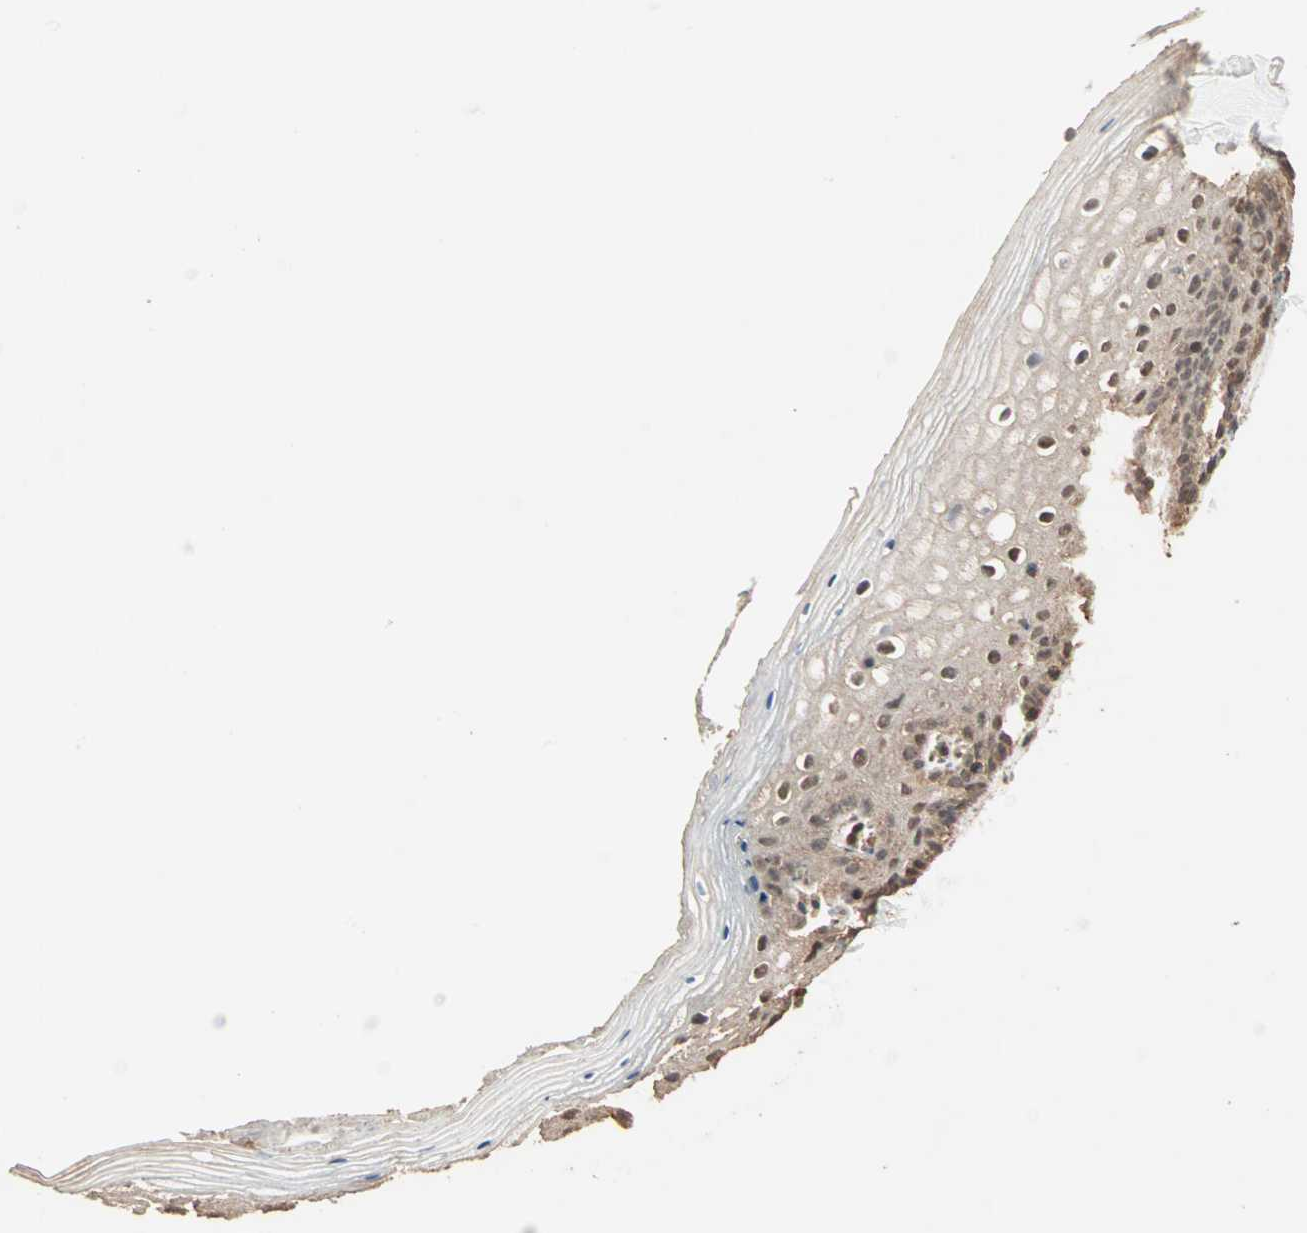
{"staining": {"intensity": "moderate", "quantity": "25%-75%", "location": "cytoplasmic/membranous,nuclear"}, "tissue": "vagina", "cell_type": "Squamous epithelial cells", "image_type": "normal", "snomed": [{"axis": "morphology", "description": "Normal tissue, NOS"}, {"axis": "topography", "description": "Vagina"}], "caption": "The photomicrograph shows a brown stain indicating the presence of a protein in the cytoplasmic/membranous,nuclear of squamous epithelial cells in vagina.", "gene": "ZBTB33", "patient": {"sex": "female", "age": 46}}